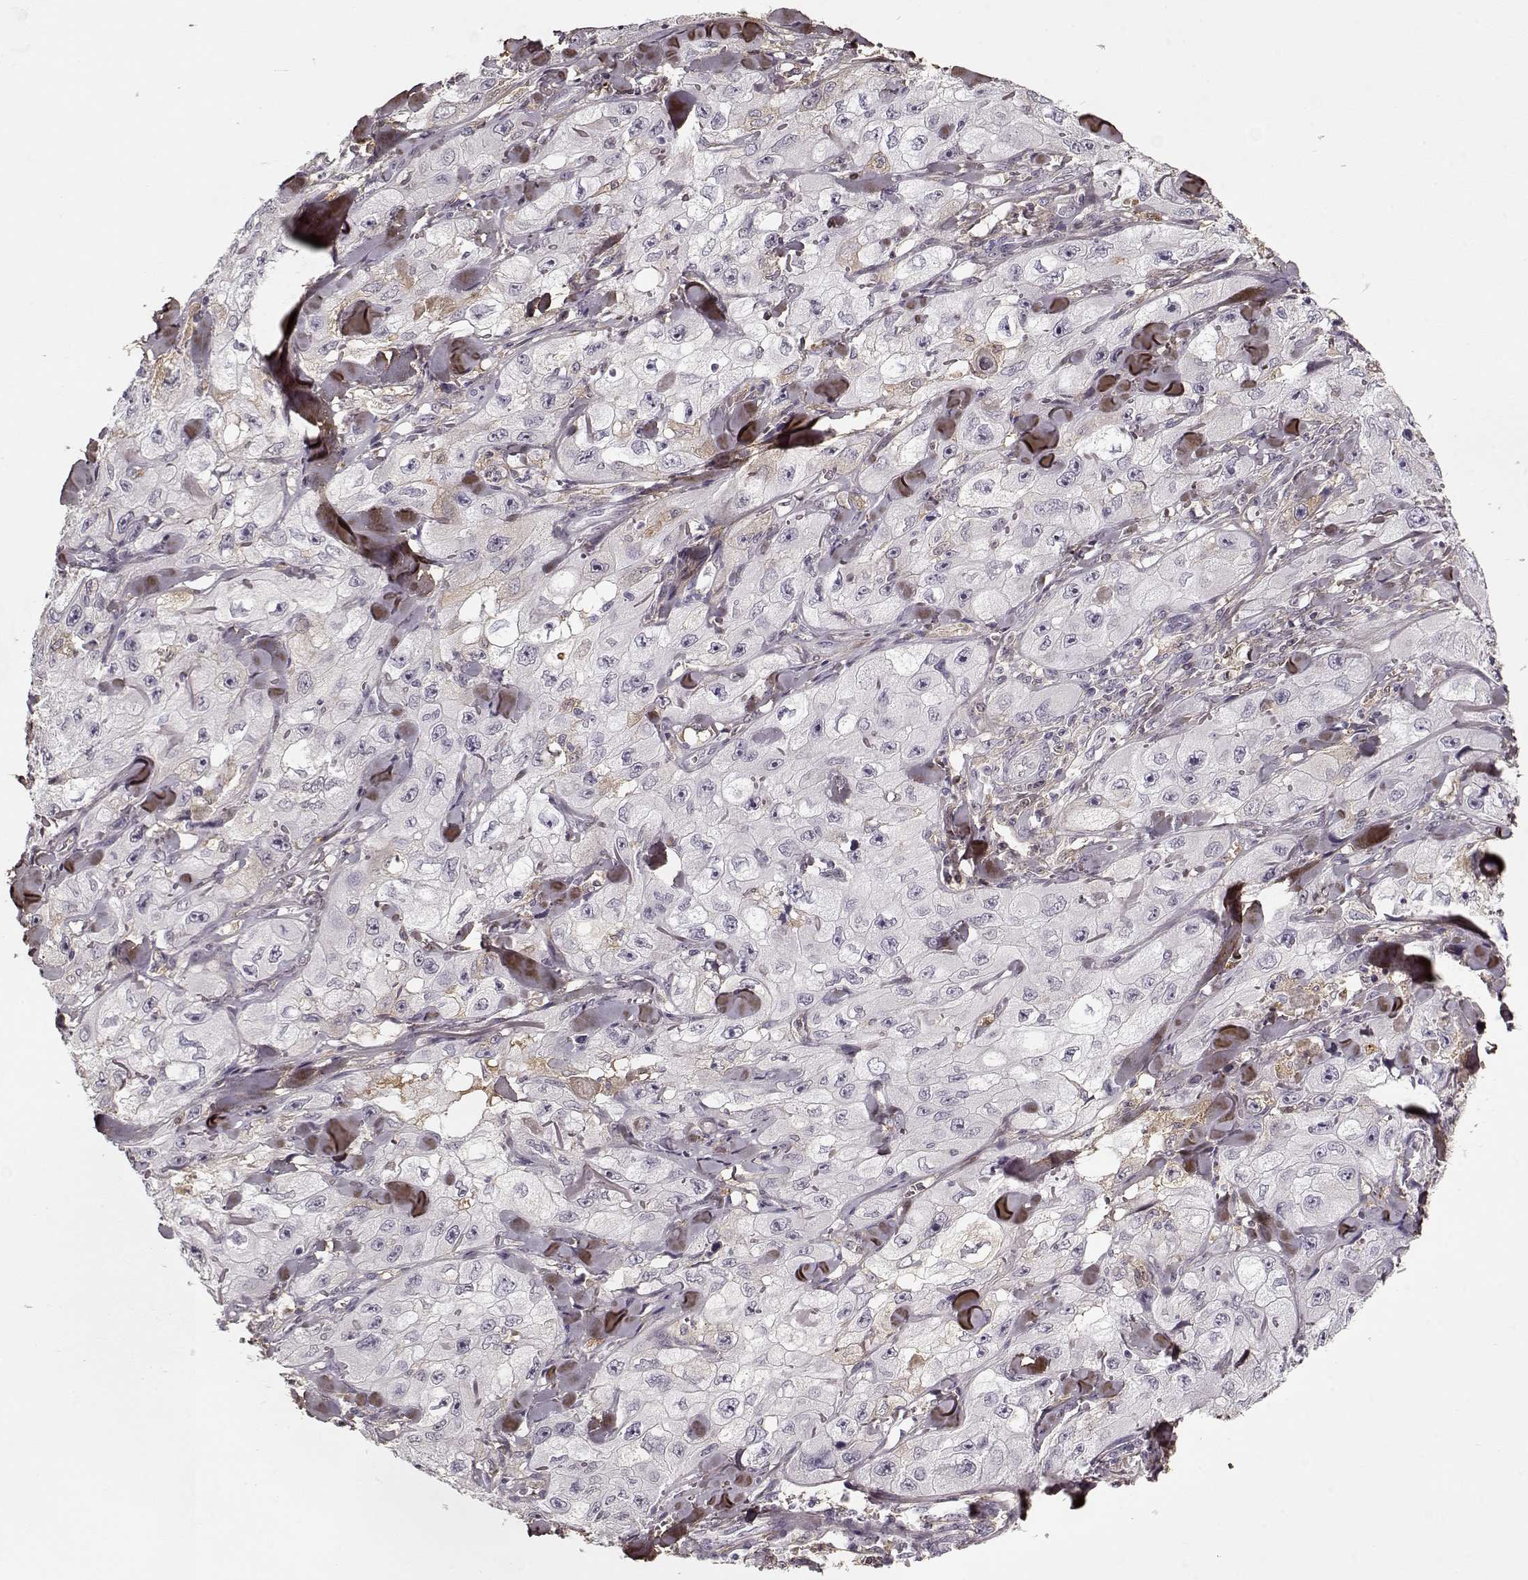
{"staining": {"intensity": "negative", "quantity": "none", "location": "none"}, "tissue": "skin cancer", "cell_type": "Tumor cells", "image_type": "cancer", "snomed": [{"axis": "morphology", "description": "Squamous cell carcinoma, NOS"}, {"axis": "topography", "description": "Skin"}, {"axis": "topography", "description": "Subcutis"}], "caption": "High power microscopy photomicrograph of an immunohistochemistry histopathology image of skin cancer (squamous cell carcinoma), revealing no significant staining in tumor cells.", "gene": "LUM", "patient": {"sex": "male", "age": 73}}